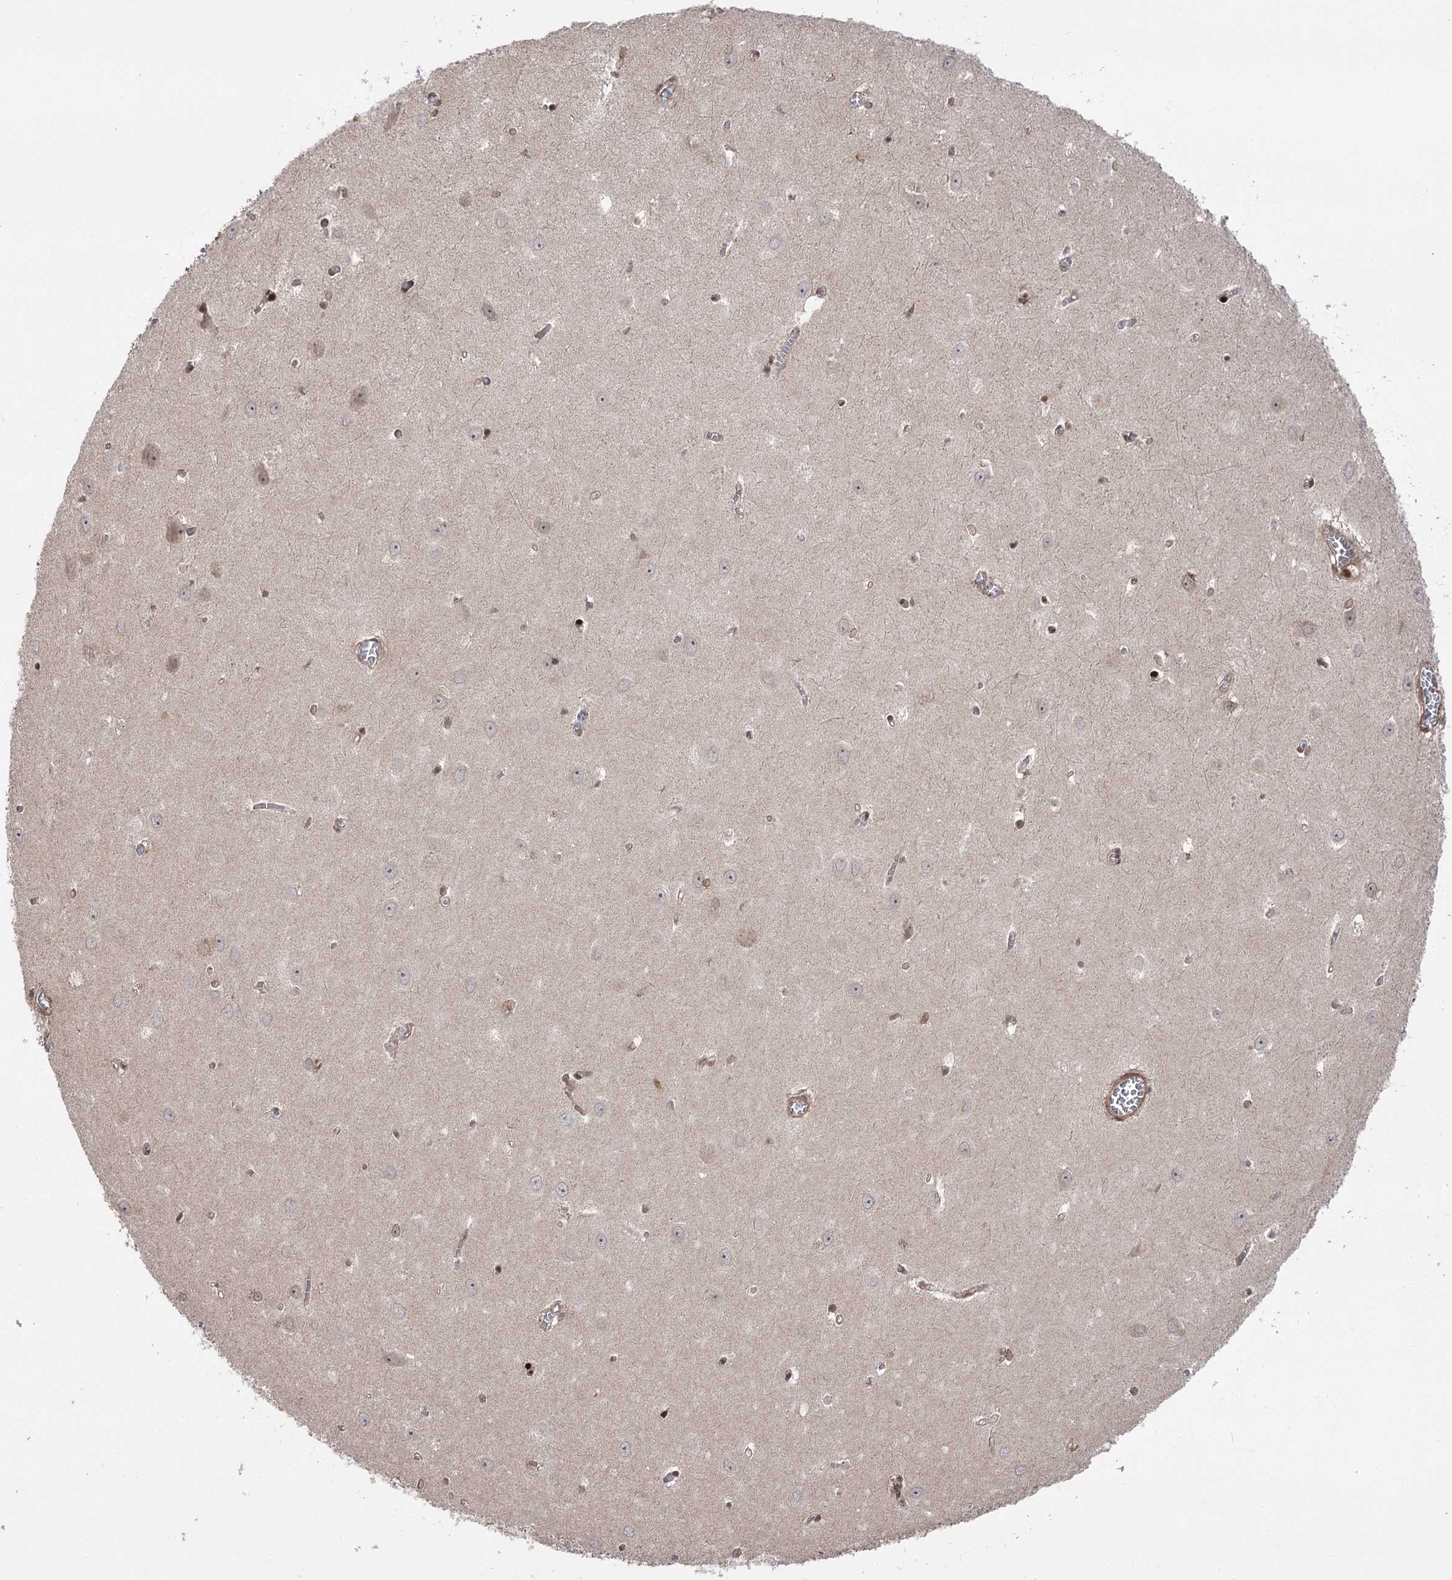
{"staining": {"intensity": "moderate", "quantity": "25%-75%", "location": "nuclear"}, "tissue": "hippocampus", "cell_type": "Glial cells", "image_type": "normal", "snomed": [{"axis": "morphology", "description": "Normal tissue, NOS"}, {"axis": "topography", "description": "Hippocampus"}], "caption": "Protein staining exhibits moderate nuclear positivity in about 25%-75% of glial cells in normal hippocampus.", "gene": "TENM2", "patient": {"sex": "female", "age": 64}}